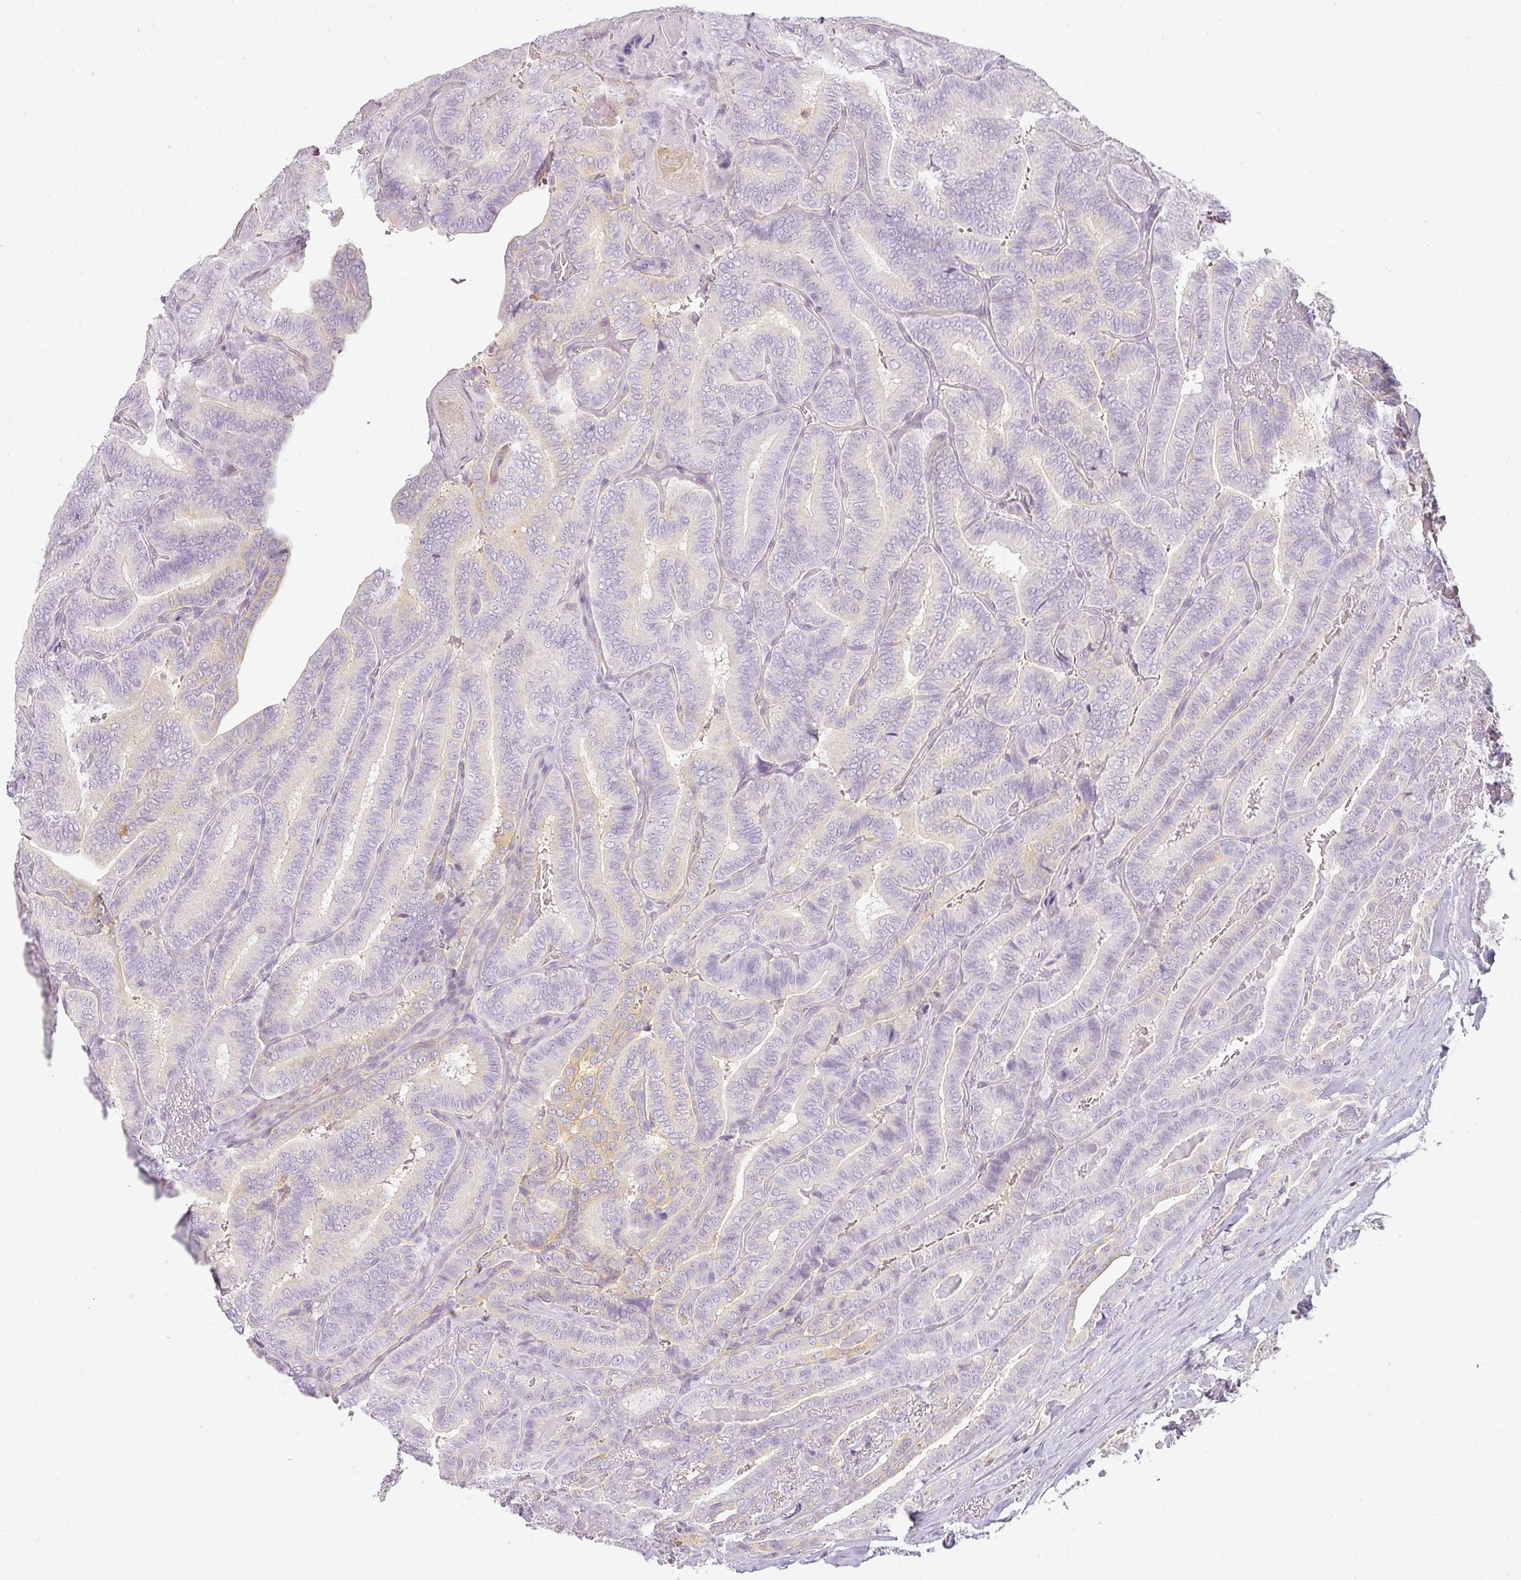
{"staining": {"intensity": "negative", "quantity": "none", "location": "none"}, "tissue": "thyroid cancer", "cell_type": "Tumor cells", "image_type": "cancer", "snomed": [{"axis": "morphology", "description": "Papillary adenocarcinoma, NOS"}, {"axis": "topography", "description": "Thyroid gland"}], "caption": "Papillary adenocarcinoma (thyroid) stained for a protein using immunohistochemistry exhibits no expression tumor cells.", "gene": "TMEM42", "patient": {"sex": "male", "age": 61}}